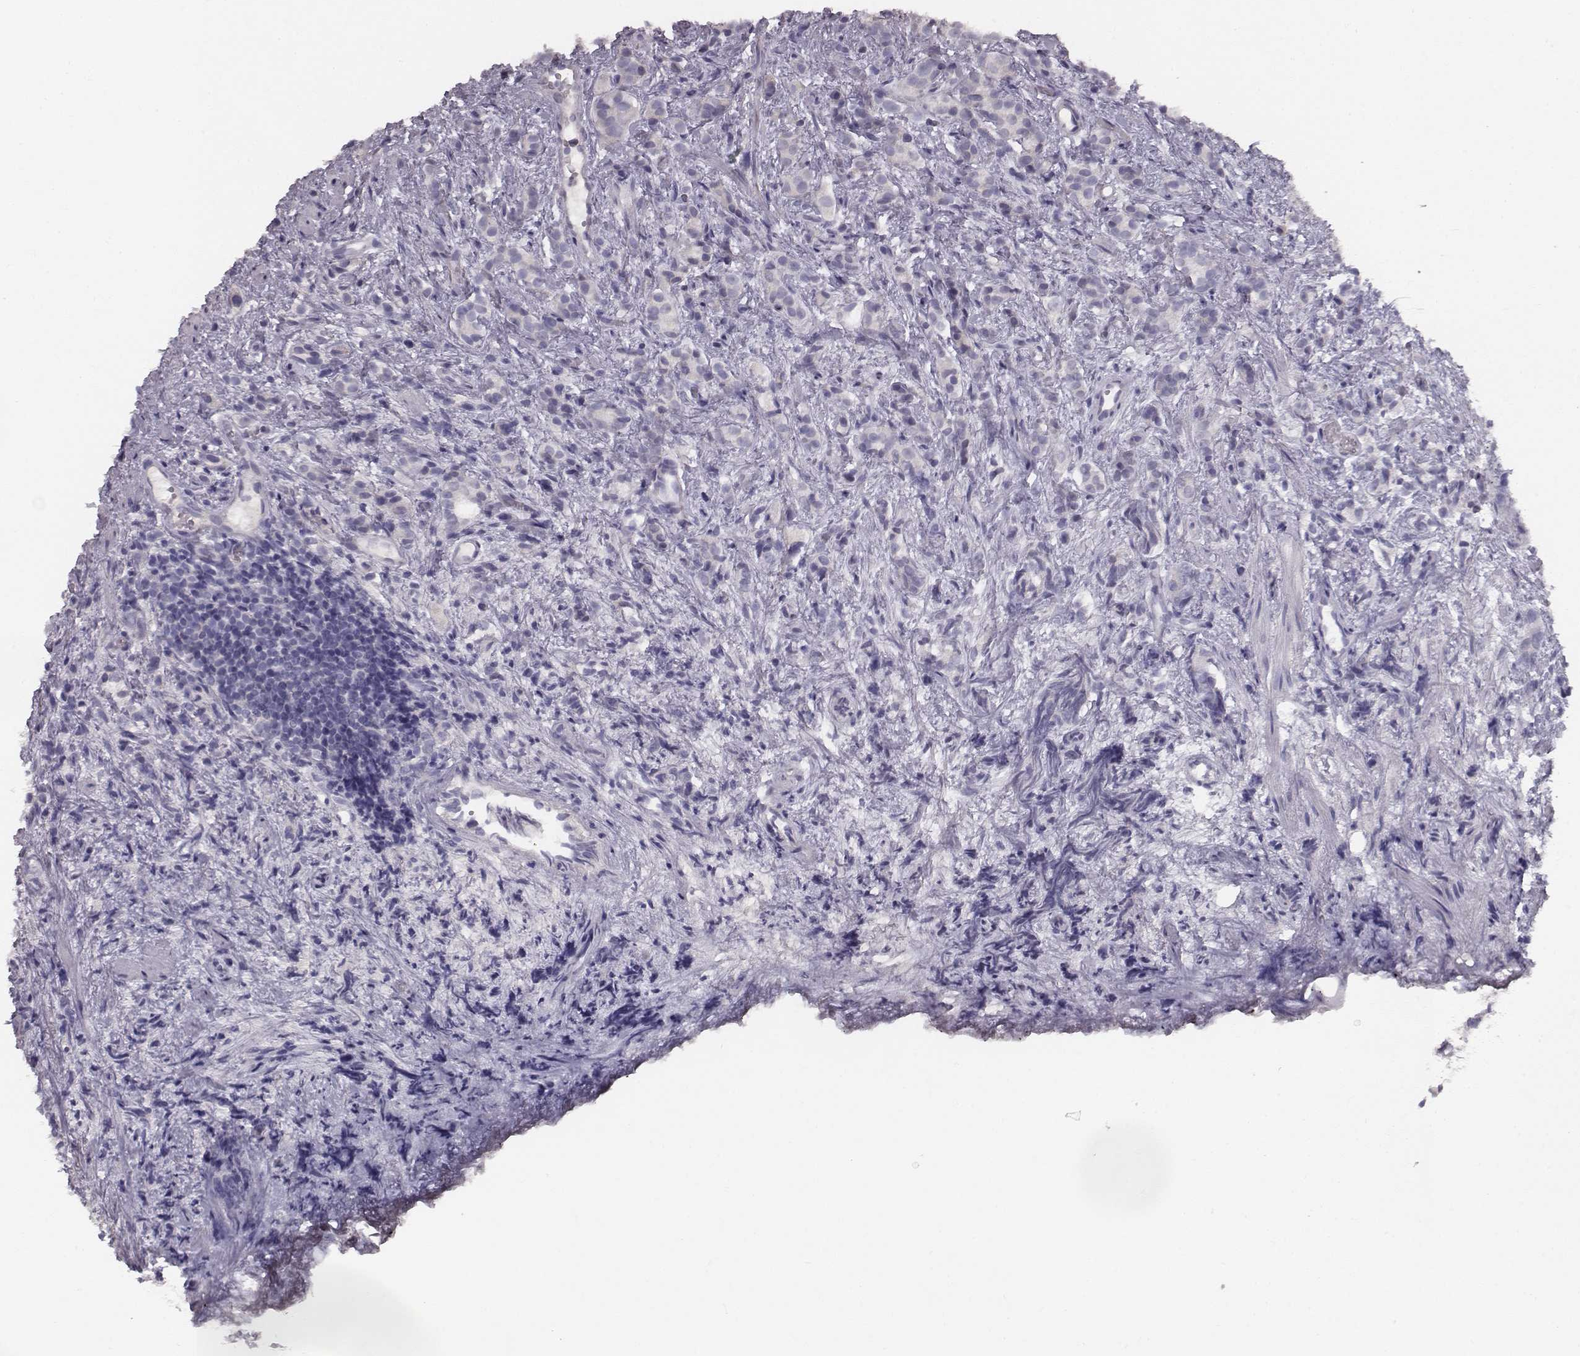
{"staining": {"intensity": "negative", "quantity": "none", "location": "none"}, "tissue": "prostate cancer", "cell_type": "Tumor cells", "image_type": "cancer", "snomed": [{"axis": "morphology", "description": "Adenocarcinoma, High grade"}, {"axis": "topography", "description": "Prostate"}], "caption": "Photomicrograph shows no protein expression in tumor cells of high-grade adenocarcinoma (prostate) tissue.", "gene": "MYH6", "patient": {"sex": "male", "age": 53}}